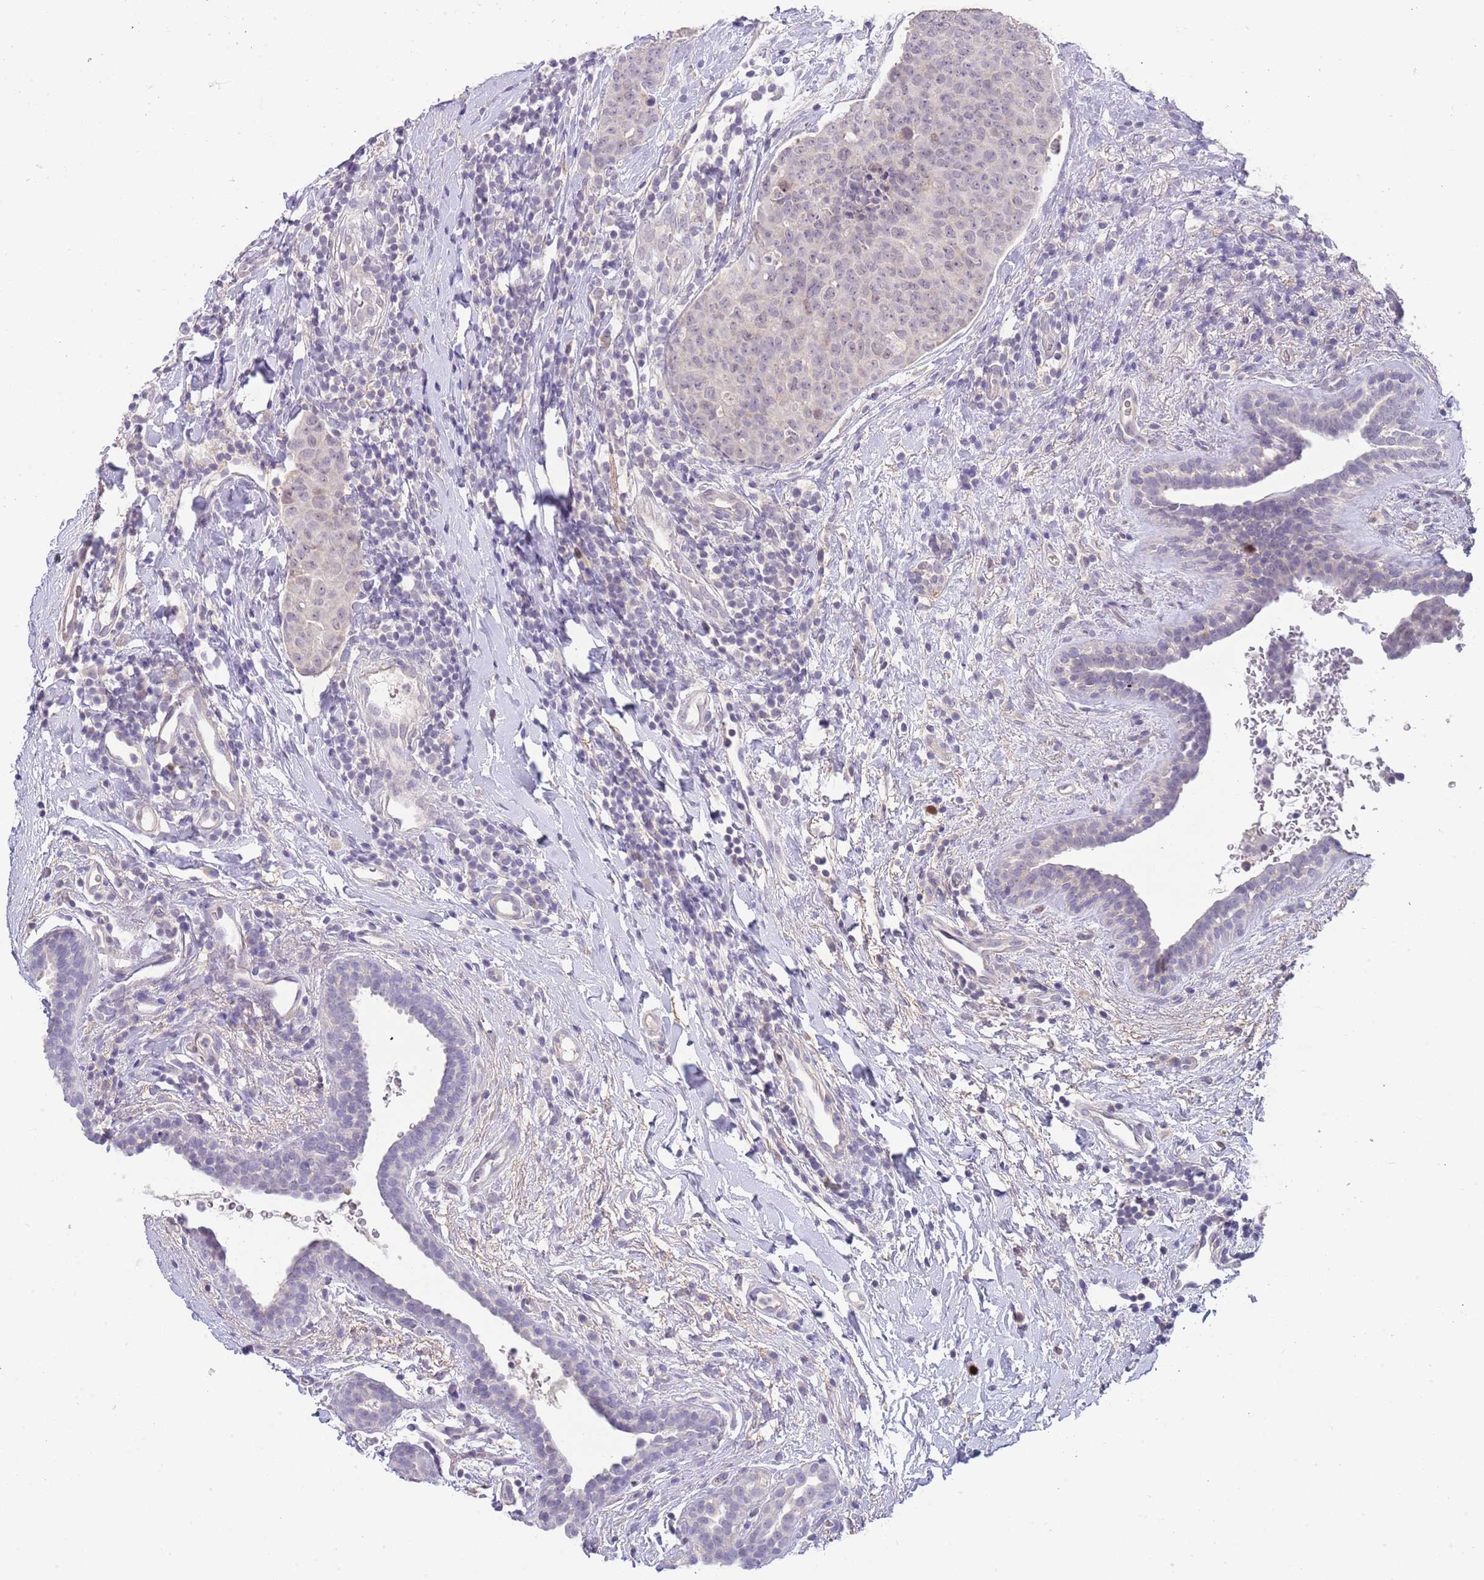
{"staining": {"intensity": "weak", "quantity": "<25%", "location": "nuclear"}, "tissue": "breast cancer", "cell_type": "Tumor cells", "image_type": "cancer", "snomed": [{"axis": "morphology", "description": "Duct carcinoma"}, {"axis": "topography", "description": "Breast"}], "caption": "High power microscopy photomicrograph of an IHC photomicrograph of breast cancer (infiltrating ductal carcinoma), revealing no significant positivity in tumor cells. (Stains: DAB (3,3'-diaminobenzidine) IHC with hematoxylin counter stain, Microscopy: brightfield microscopy at high magnification).", "gene": "PIMREG", "patient": {"sex": "female", "age": 40}}